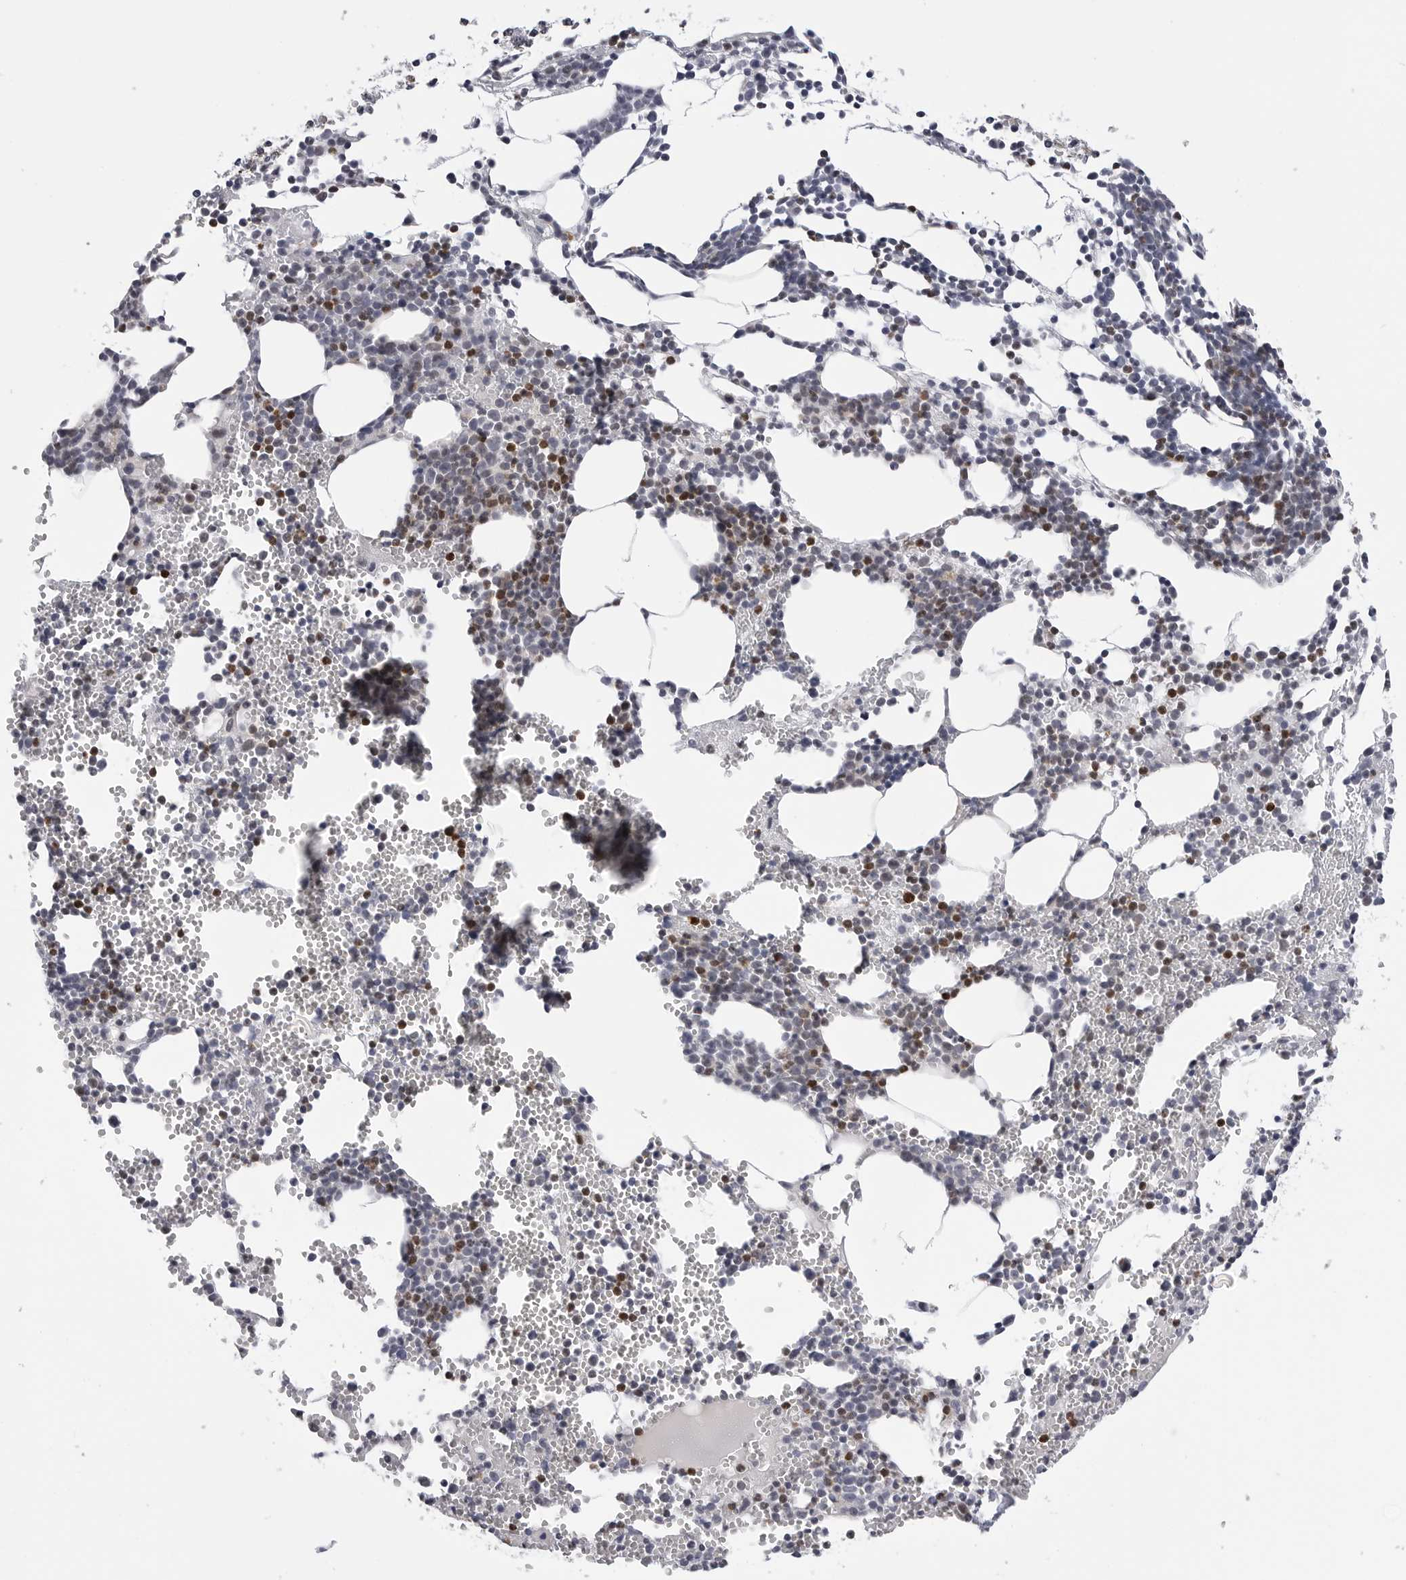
{"staining": {"intensity": "moderate", "quantity": "<25%", "location": "cytoplasmic/membranous"}, "tissue": "bone marrow", "cell_type": "Hematopoietic cells", "image_type": "normal", "snomed": [{"axis": "morphology", "description": "Normal tissue, NOS"}, {"axis": "topography", "description": "Bone marrow"}], "caption": "A photomicrograph of human bone marrow stained for a protein shows moderate cytoplasmic/membranous brown staining in hematopoietic cells.", "gene": "CDK20", "patient": {"sex": "female", "age": 67}}